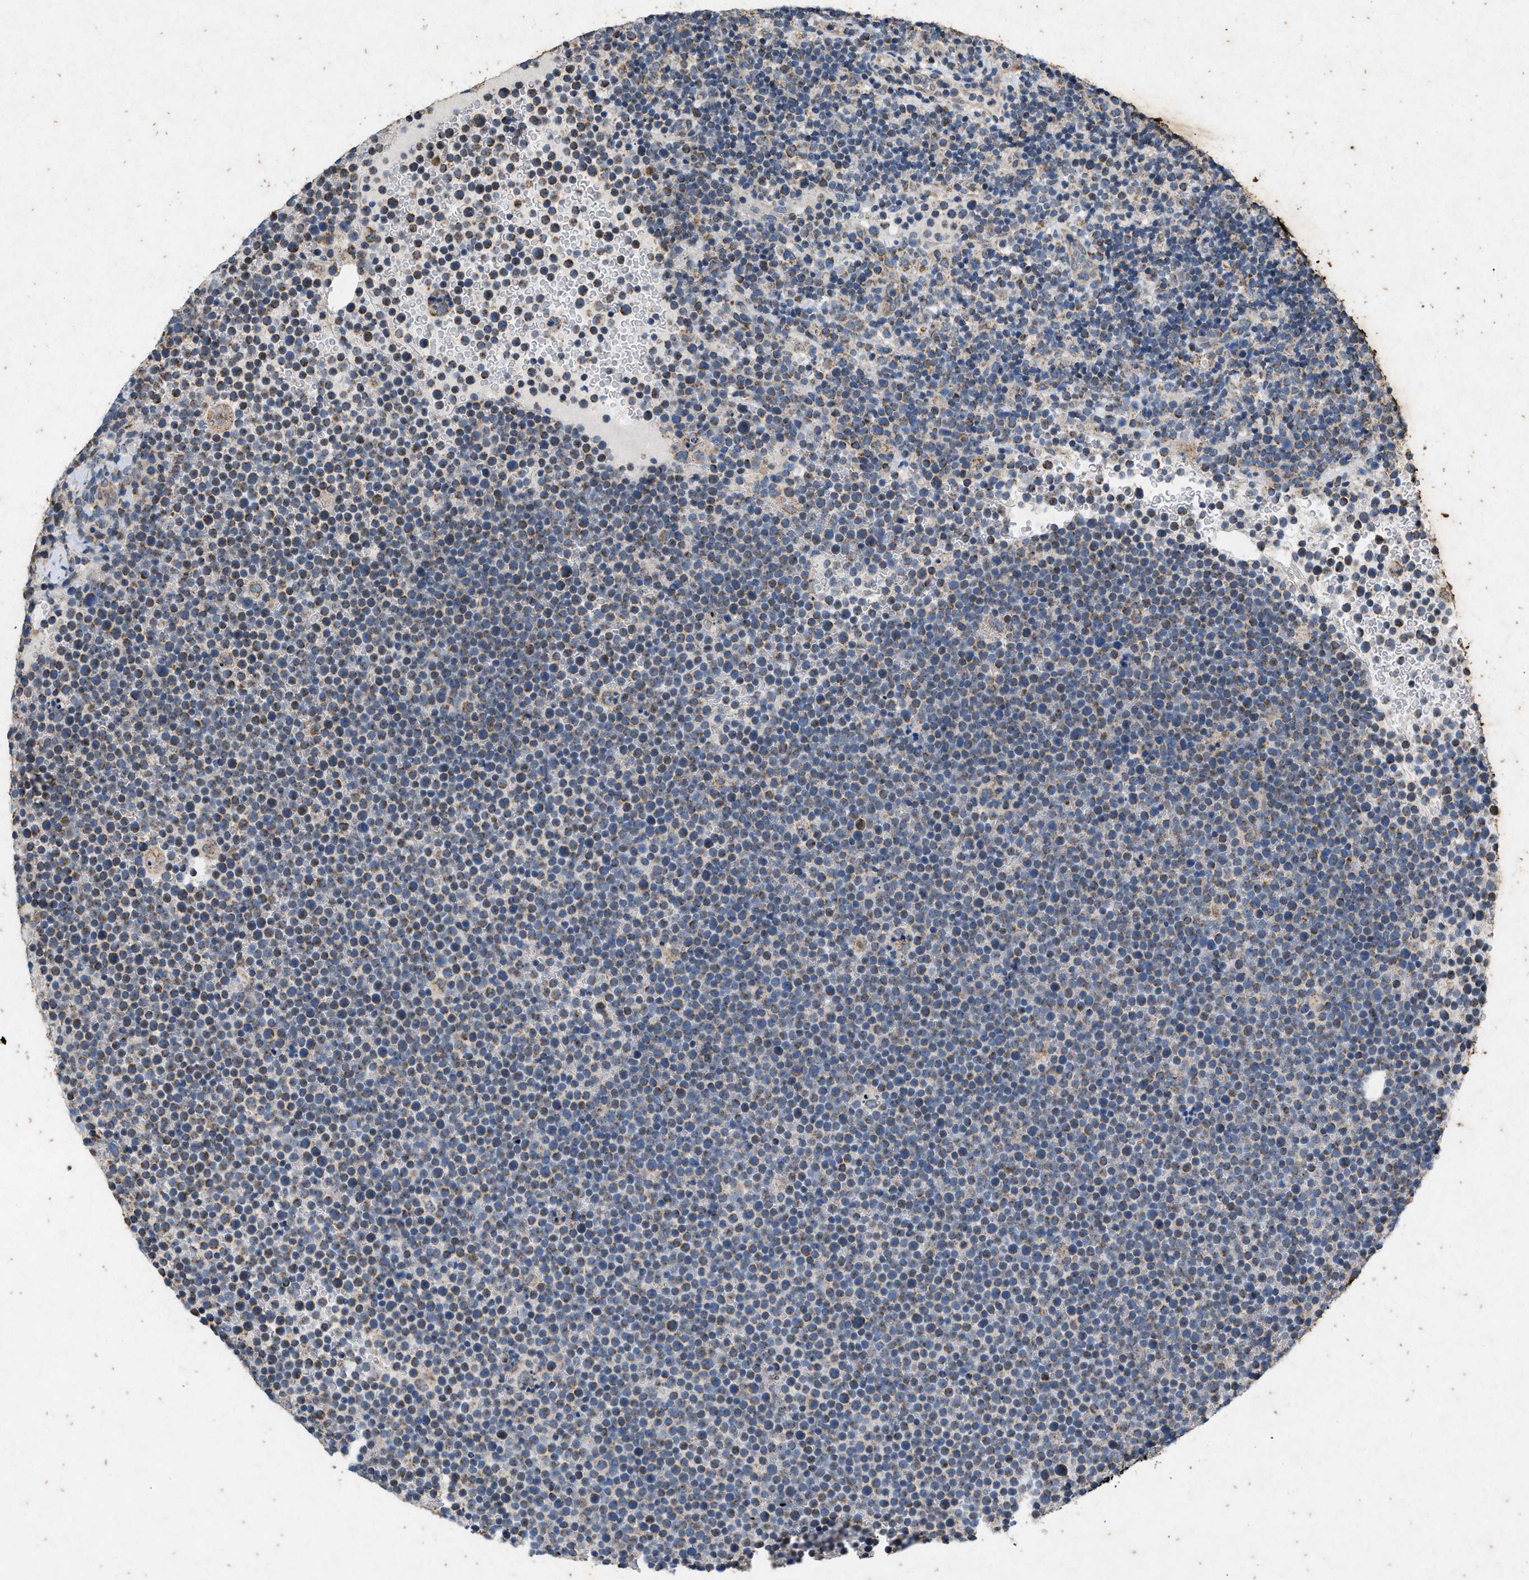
{"staining": {"intensity": "moderate", "quantity": ">75%", "location": "cytoplasmic/membranous"}, "tissue": "lymphoma", "cell_type": "Tumor cells", "image_type": "cancer", "snomed": [{"axis": "morphology", "description": "Malignant lymphoma, non-Hodgkin's type, High grade"}, {"axis": "topography", "description": "Lymph node"}], "caption": "Immunohistochemical staining of human lymphoma exhibits medium levels of moderate cytoplasmic/membranous protein positivity in about >75% of tumor cells.", "gene": "PRKG2", "patient": {"sex": "male", "age": 61}}